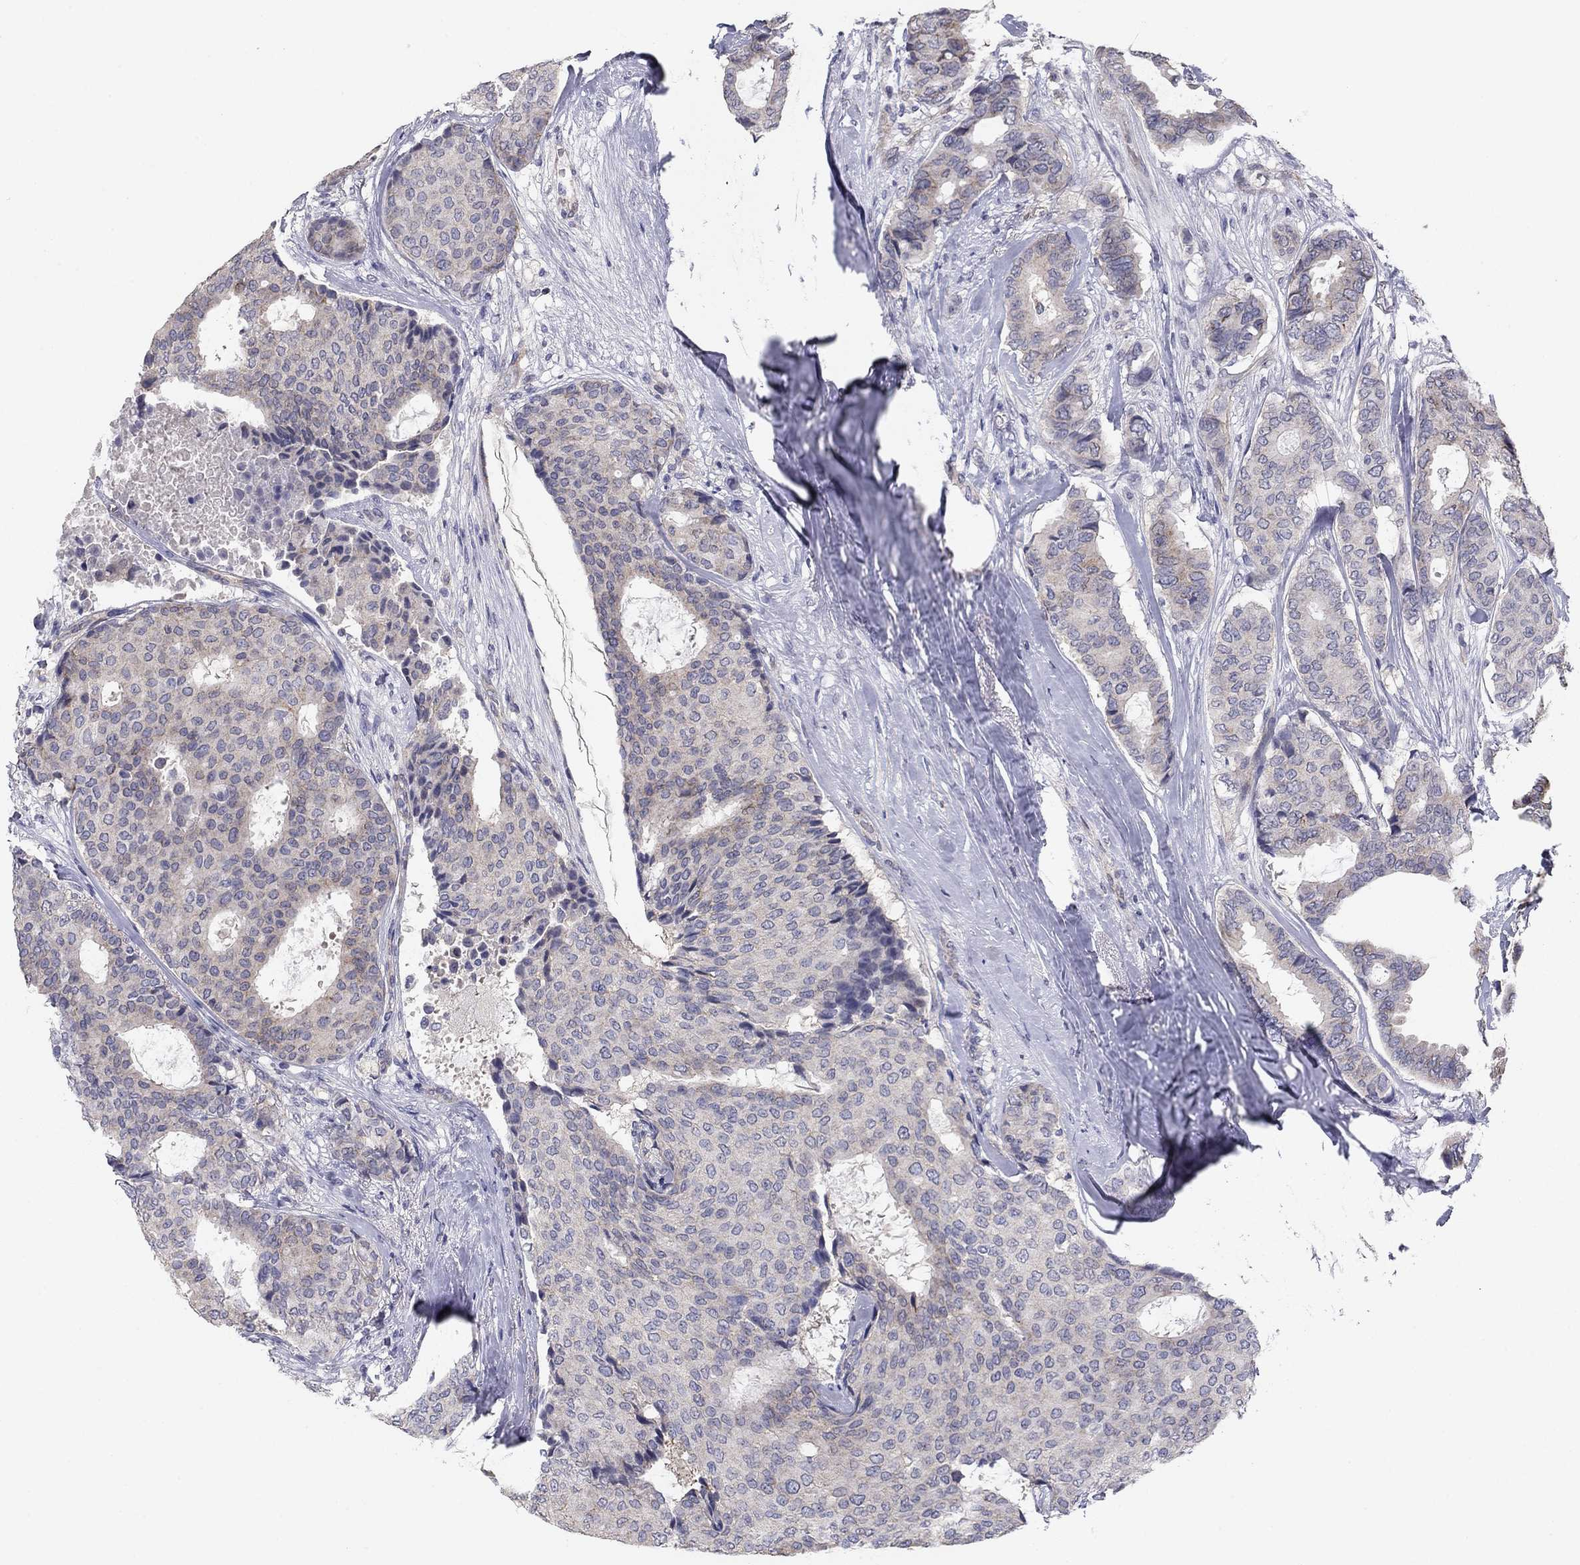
{"staining": {"intensity": "negative", "quantity": "none", "location": "none"}, "tissue": "breast cancer", "cell_type": "Tumor cells", "image_type": "cancer", "snomed": [{"axis": "morphology", "description": "Duct carcinoma"}, {"axis": "topography", "description": "Breast"}], "caption": "Immunohistochemistry of breast invasive ductal carcinoma demonstrates no staining in tumor cells.", "gene": "SEPTIN3", "patient": {"sex": "female", "age": 75}}